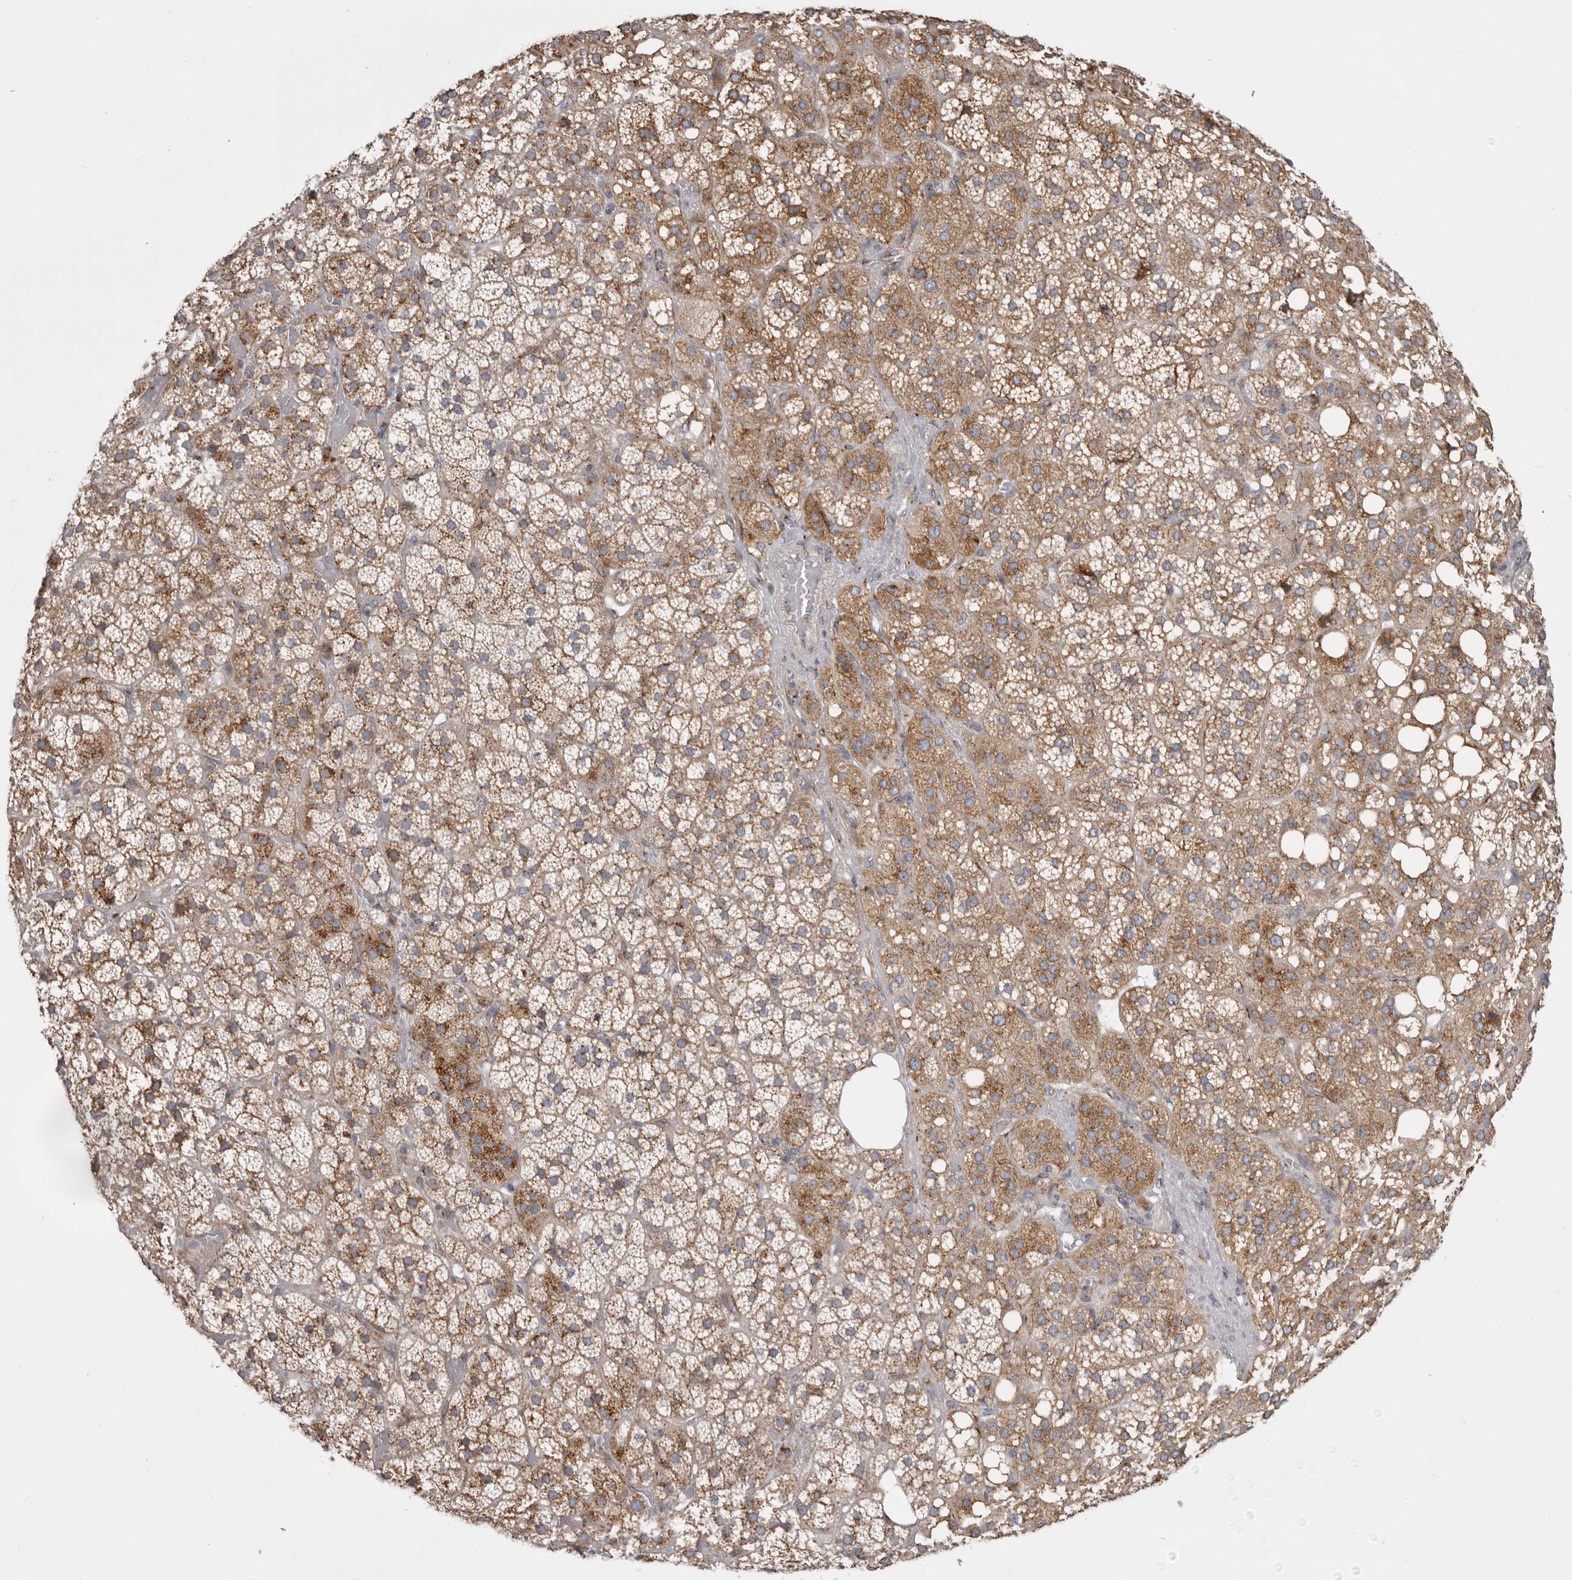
{"staining": {"intensity": "strong", "quantity": "25%-75%", "location": "cytoplasmic/membranous"}, "tissue": "adrenal gland", "cell_type": "Glandular cells", "image_type": "normal", "snomed": [{"axis": "morphology", "description": "Normal tissue, NOS"}, {"axis": "topography", "description": "Adrenal gland"}], "caption": "A micrograph of human adrenal gland stained for a protein displays strong cytoplasmic/membranous brown staining in glandular cells.", "gene": "WDR47", "patient": {"sex": "female", "age": 59}}